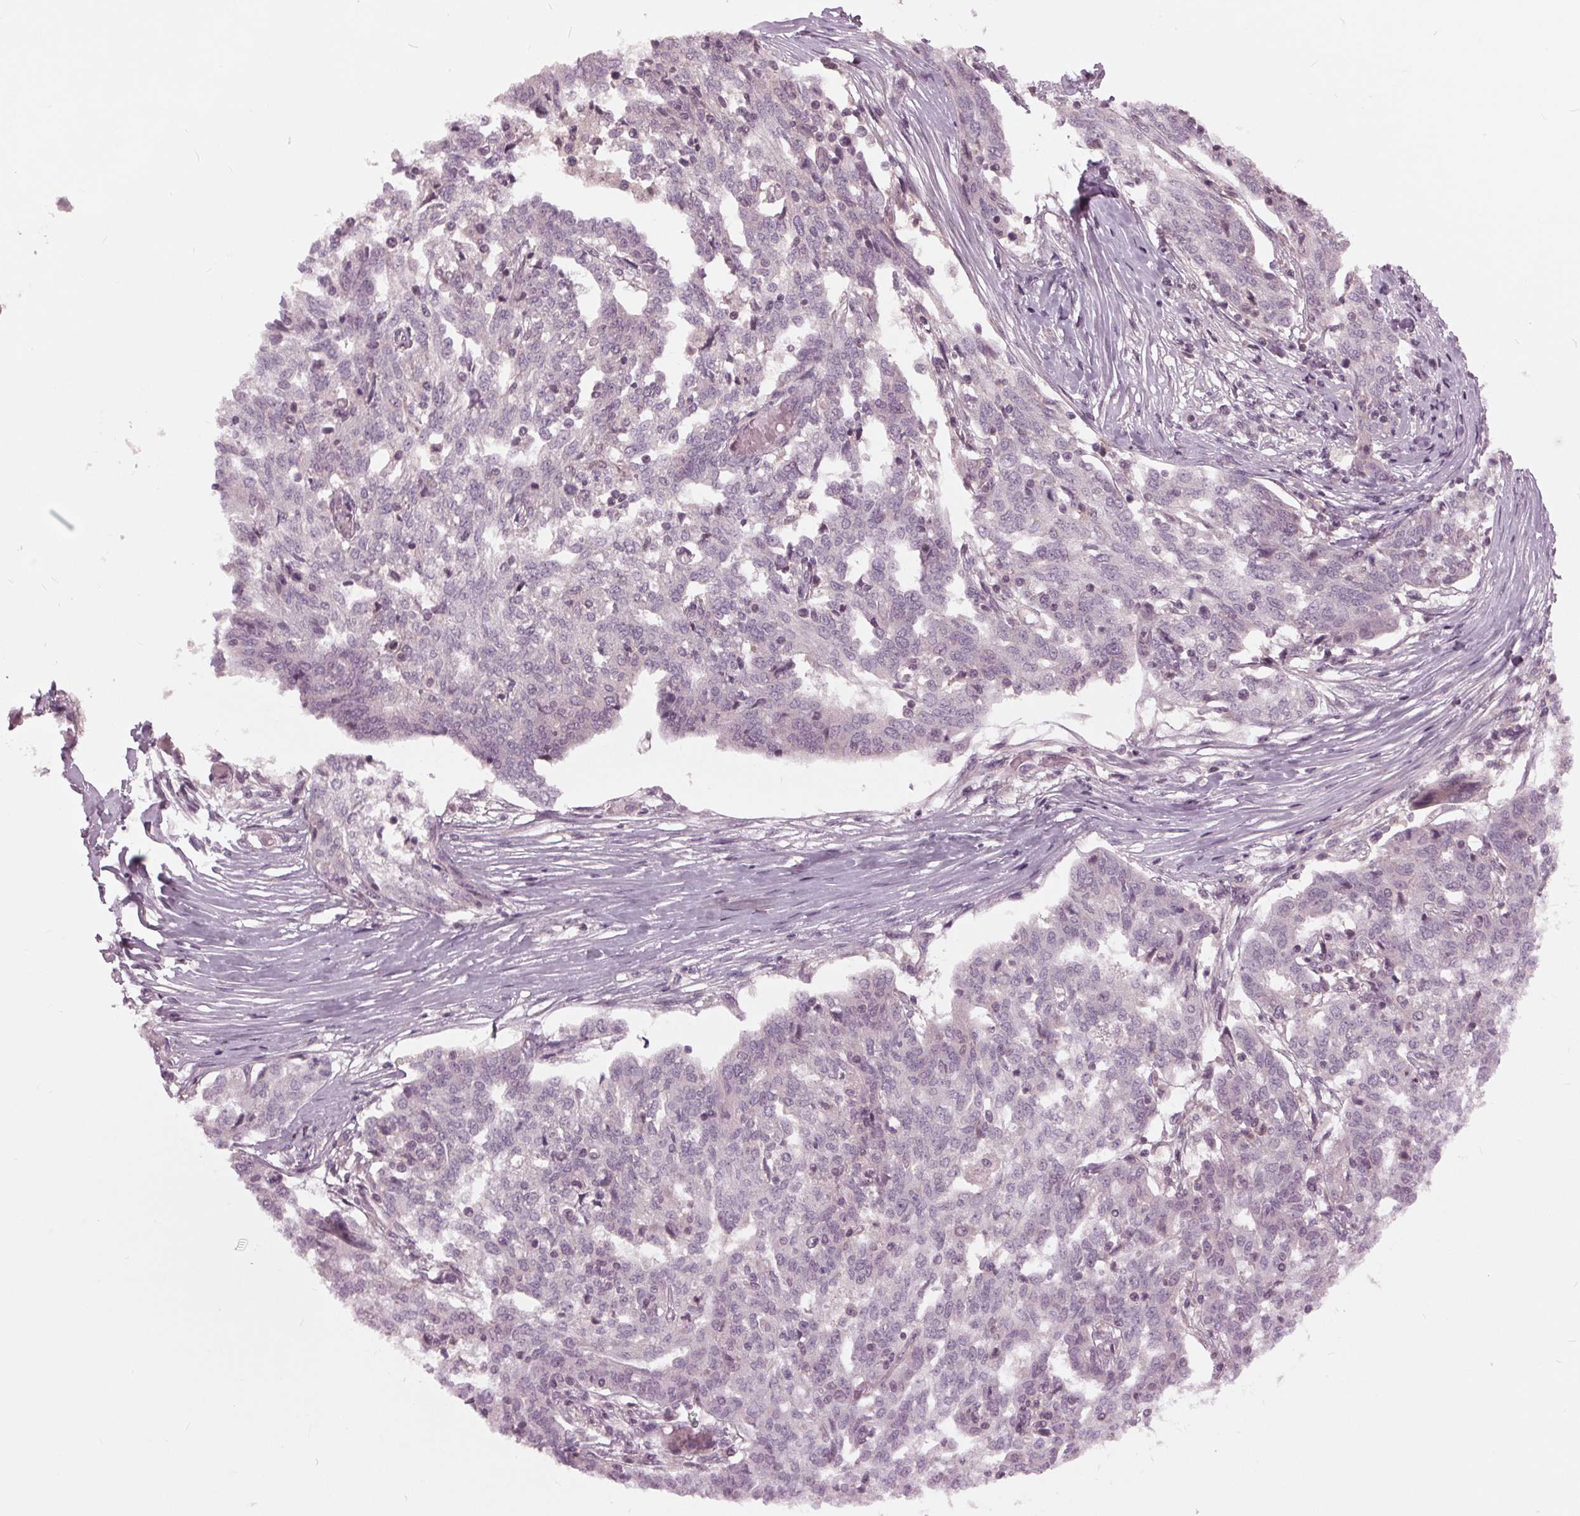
{"staining": {"intensity": "negative", "quantity": "none", "location": "none"}, "tissue": "ovarian cancer", "cell_type": "Tumor cells", "image_type": "cancer", "snomed": [{"axis": "morphology", "description": "Cystadenocarcinoma, serous, NOS"}, {"axis": "topography", "description": "Ovary"}], "caption": "The micrograph shows no significant staining in tumor cells of ovarian serous cystadenocarcinoma.", "gene": "SIGLEC6", "patient": {"sex": "female", "age": 67}}